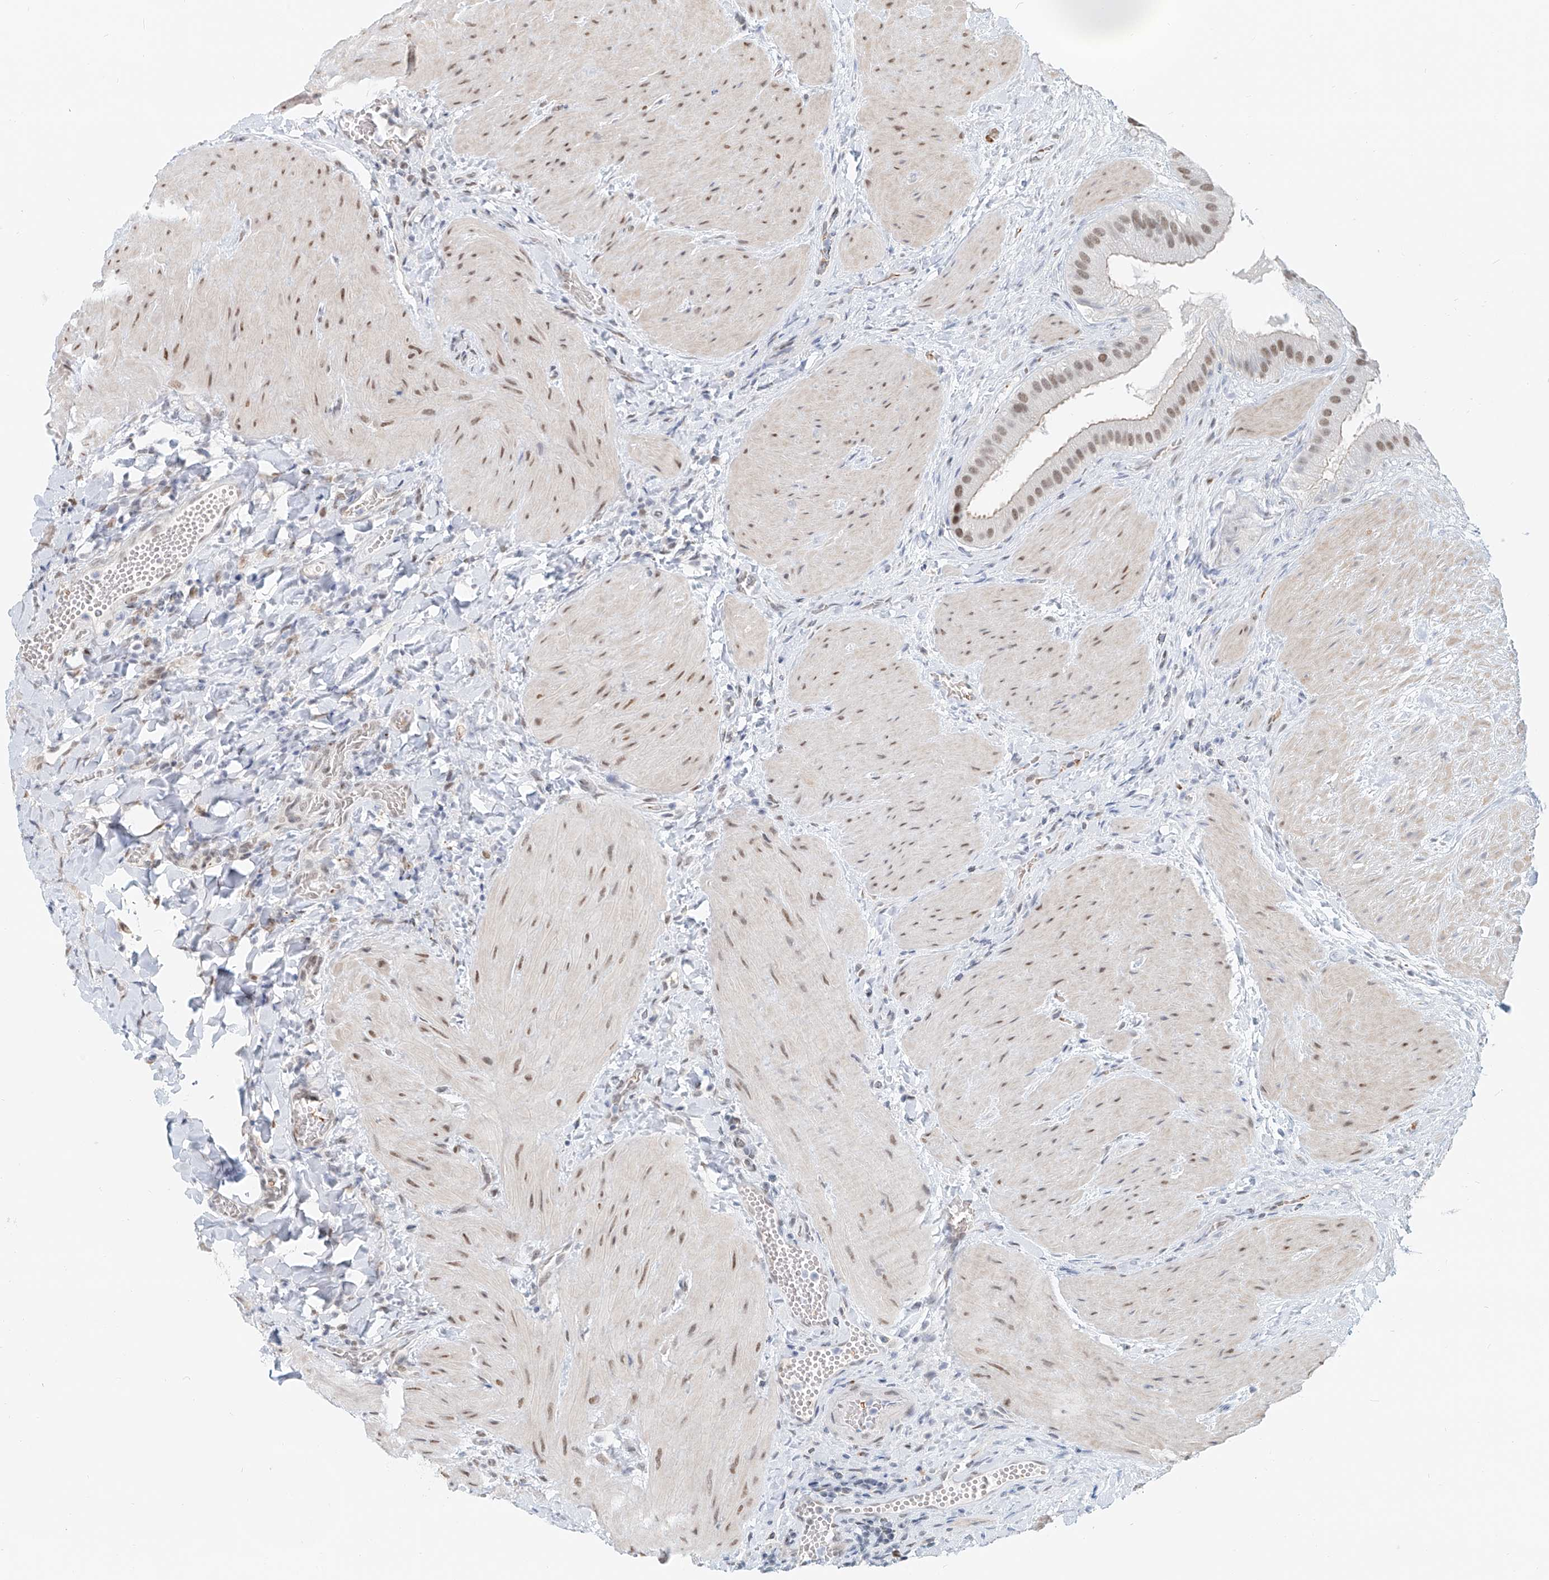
{"staining": {"intensity": "moderate", "quantity": ">75%", "location": "nuclear"}, "tissue": "gallbladder", "cell_type": "Glandular cells", "image_type": "normal", "snomed": [{"axis": "morphology", "description": "Normal tissue, NOS"}, {"axis": "topography", "description": "Gallbladder"}], "caption": "The histopathology image demonstrates staining of benign gallbladder, revealing moderate nuclear protein positivity (brown color) within glandular cells.", "gene": "SASH1", "patient": {"sex": "male", "age": 55}}